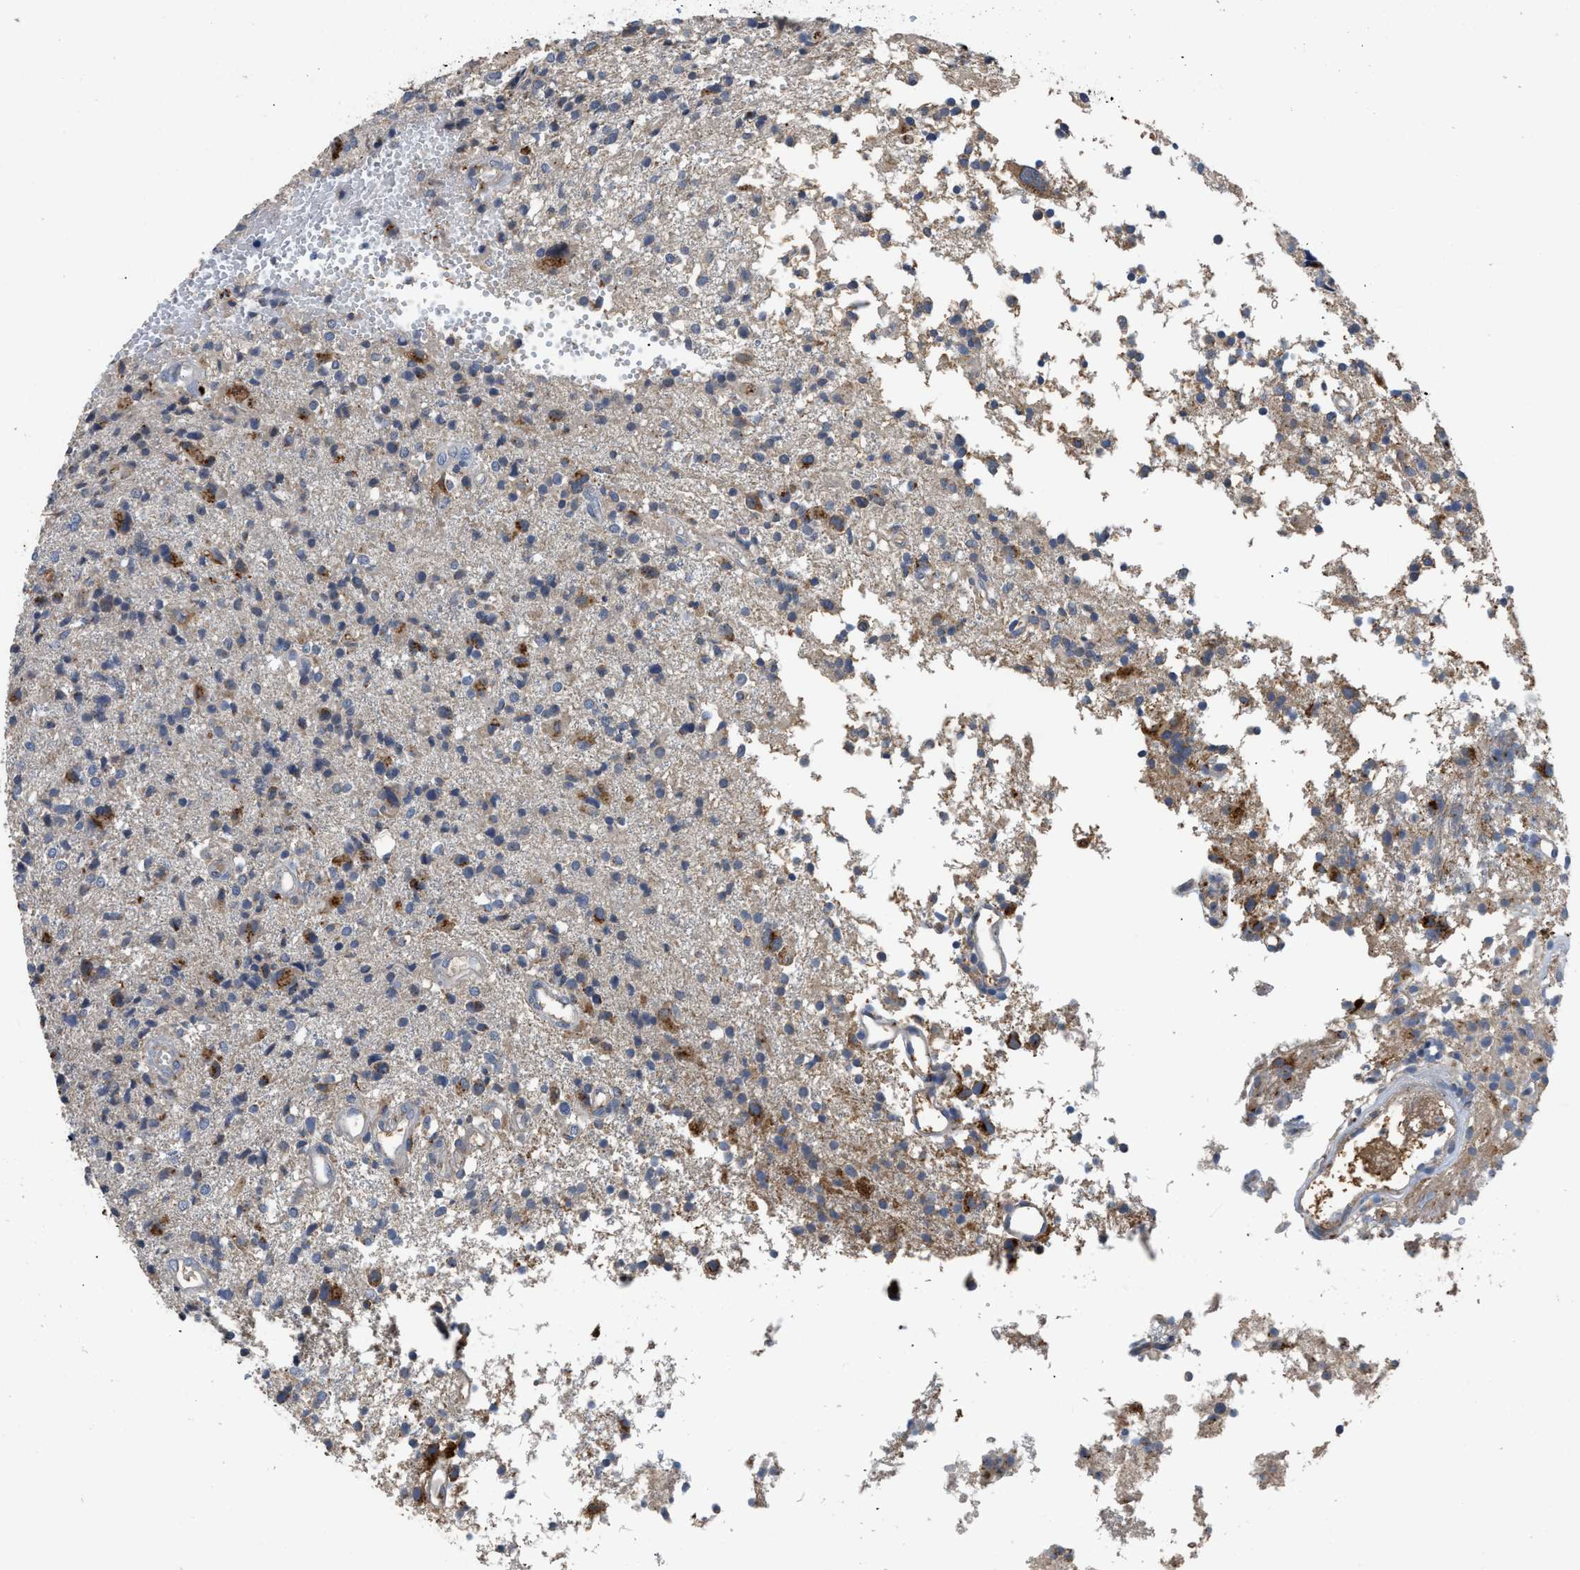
{"staining": {"intensity": "strong", "quantity": "<25%", "location": "cytoplasmic/membranous"}, "tissue": "glioma", "cell_type": "Tumor cells", "image_type": "cancer", "snomed": [{"axis": "morphology", "description": "Glioma, malignant, High grade"}, {"axis": "topography", "description": "Brain"}], "caption": "About <25% of tumor cells in human glioma reveal strong cytoplasmic/membranous protein positivity as visualized by brown immunohistochemical staining.", "gene": "SIK2", "patient": {"sex": "female", "age": 59}}